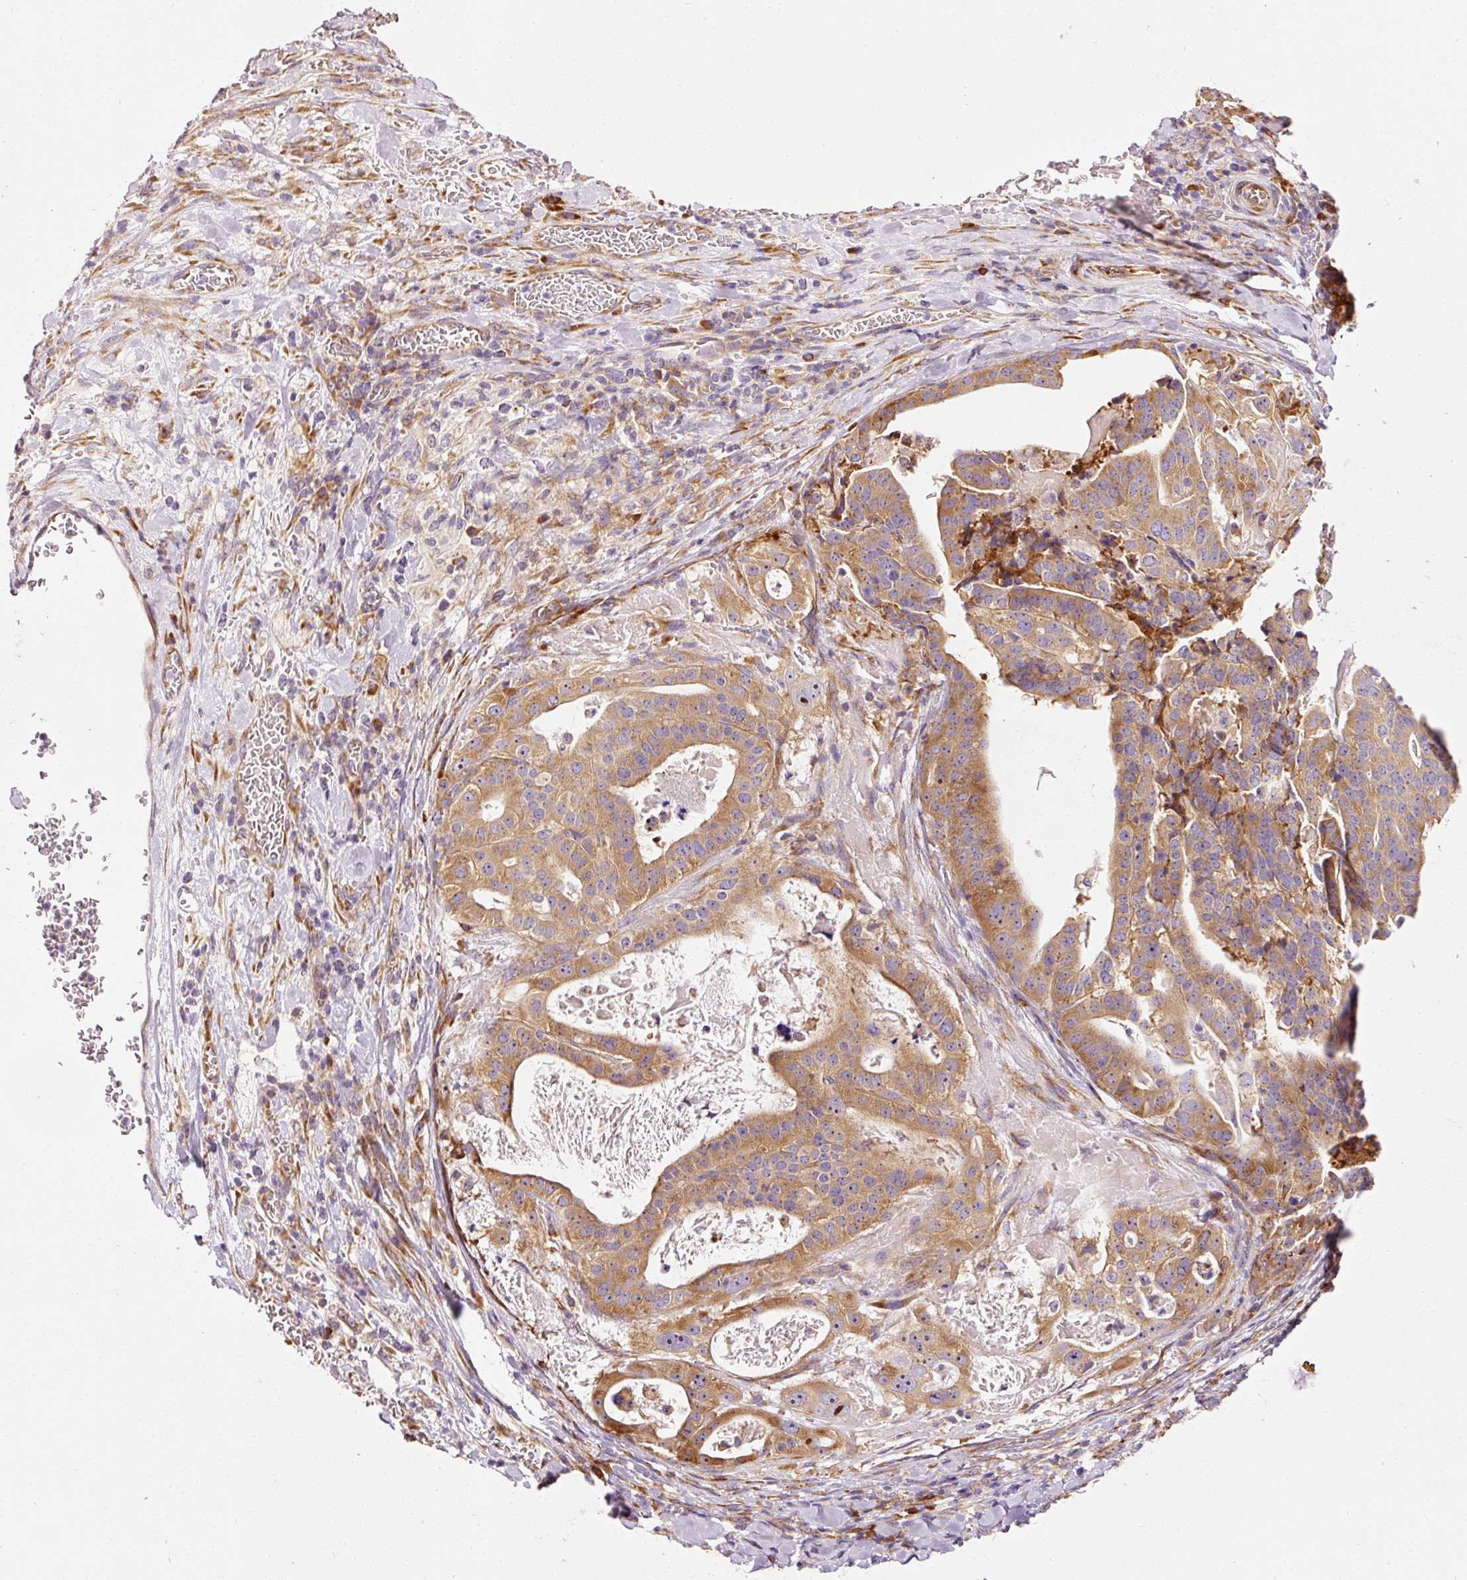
{"staining": {"intensity": "moderate", "quantity": ">75%", "location": "cytoplasmic/membranous"}, "tissue": "stomach cancer", "cell_type": "Tumor cells", "image_type": "cancer", "snomed": [{"axis": "morphology", "description": "Adenocarcinoma, NOS"}, {"axis": "topography", "description": "Stomach"}], "caption": "A histopathology image of stomach cancer stained for a protein shows moderate cytoplasmic/membranous brown staining in tumor cells.", "gene": "RPL10A", "patient": {"sex": "male", "age": 48}}